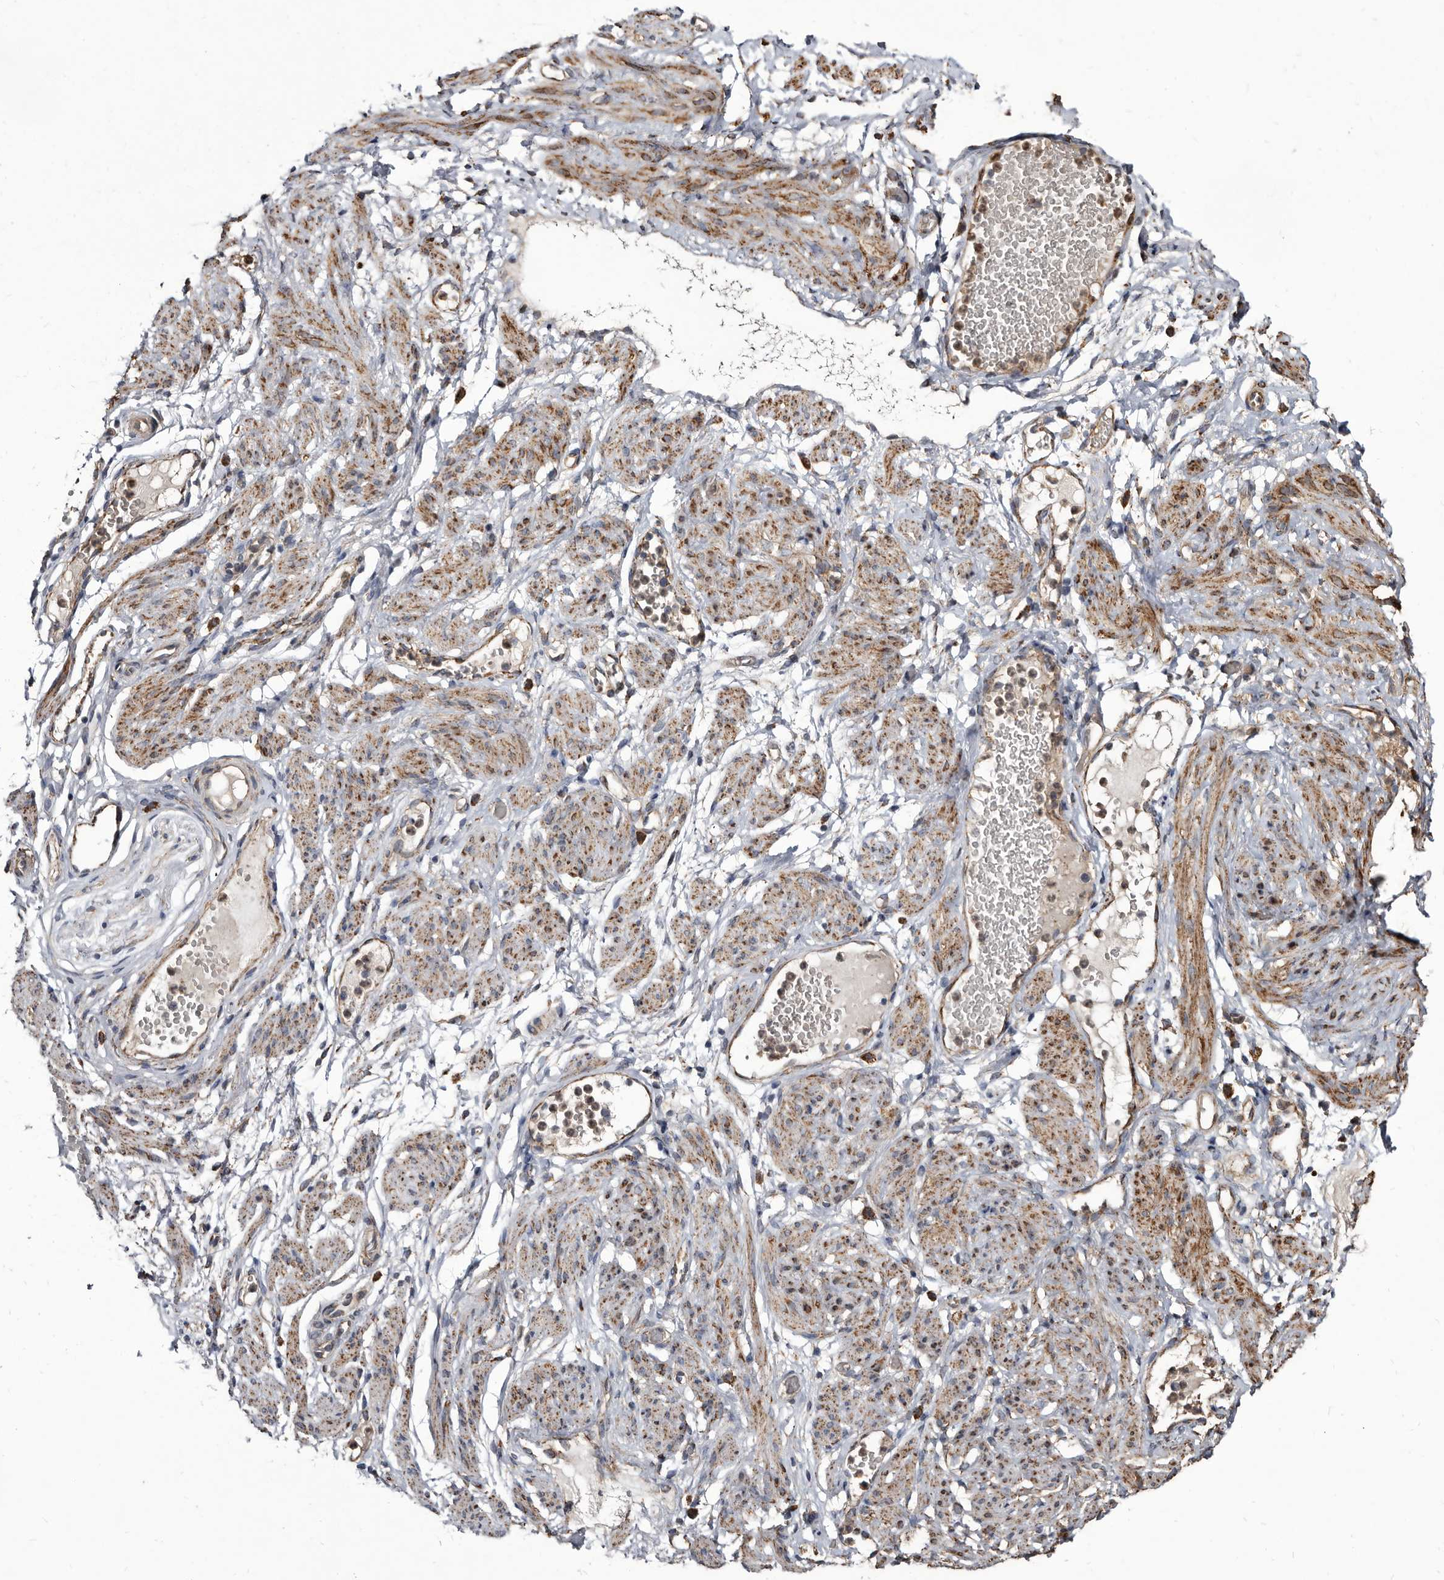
{"staining": {"intensity": "moderate", "quantity": ">75%", "location": "cytoplasmic/membranous"}, "tissue": "adipose tissue", "cell_type": "Adipocytes", "image_type": "normal", "snomed": [{"axis": "morphology", "description": "Normal tissue, NOS"}, {"axis": "topography", "description": "Smooth muscle"}, {"axis": "topography", "description": "Peripheral nerve tissue"}], "caption": "Immunohistochemistry (IHC) (DAB (3,3'-diaminobenzidine)) staining of normal human adipose tissue displays moderate cytoplasmic/membranous protein expression in approximately >75% of adipocytes.", "gene": "CTSA", "patient": {"sex": "female", "age": 39}}